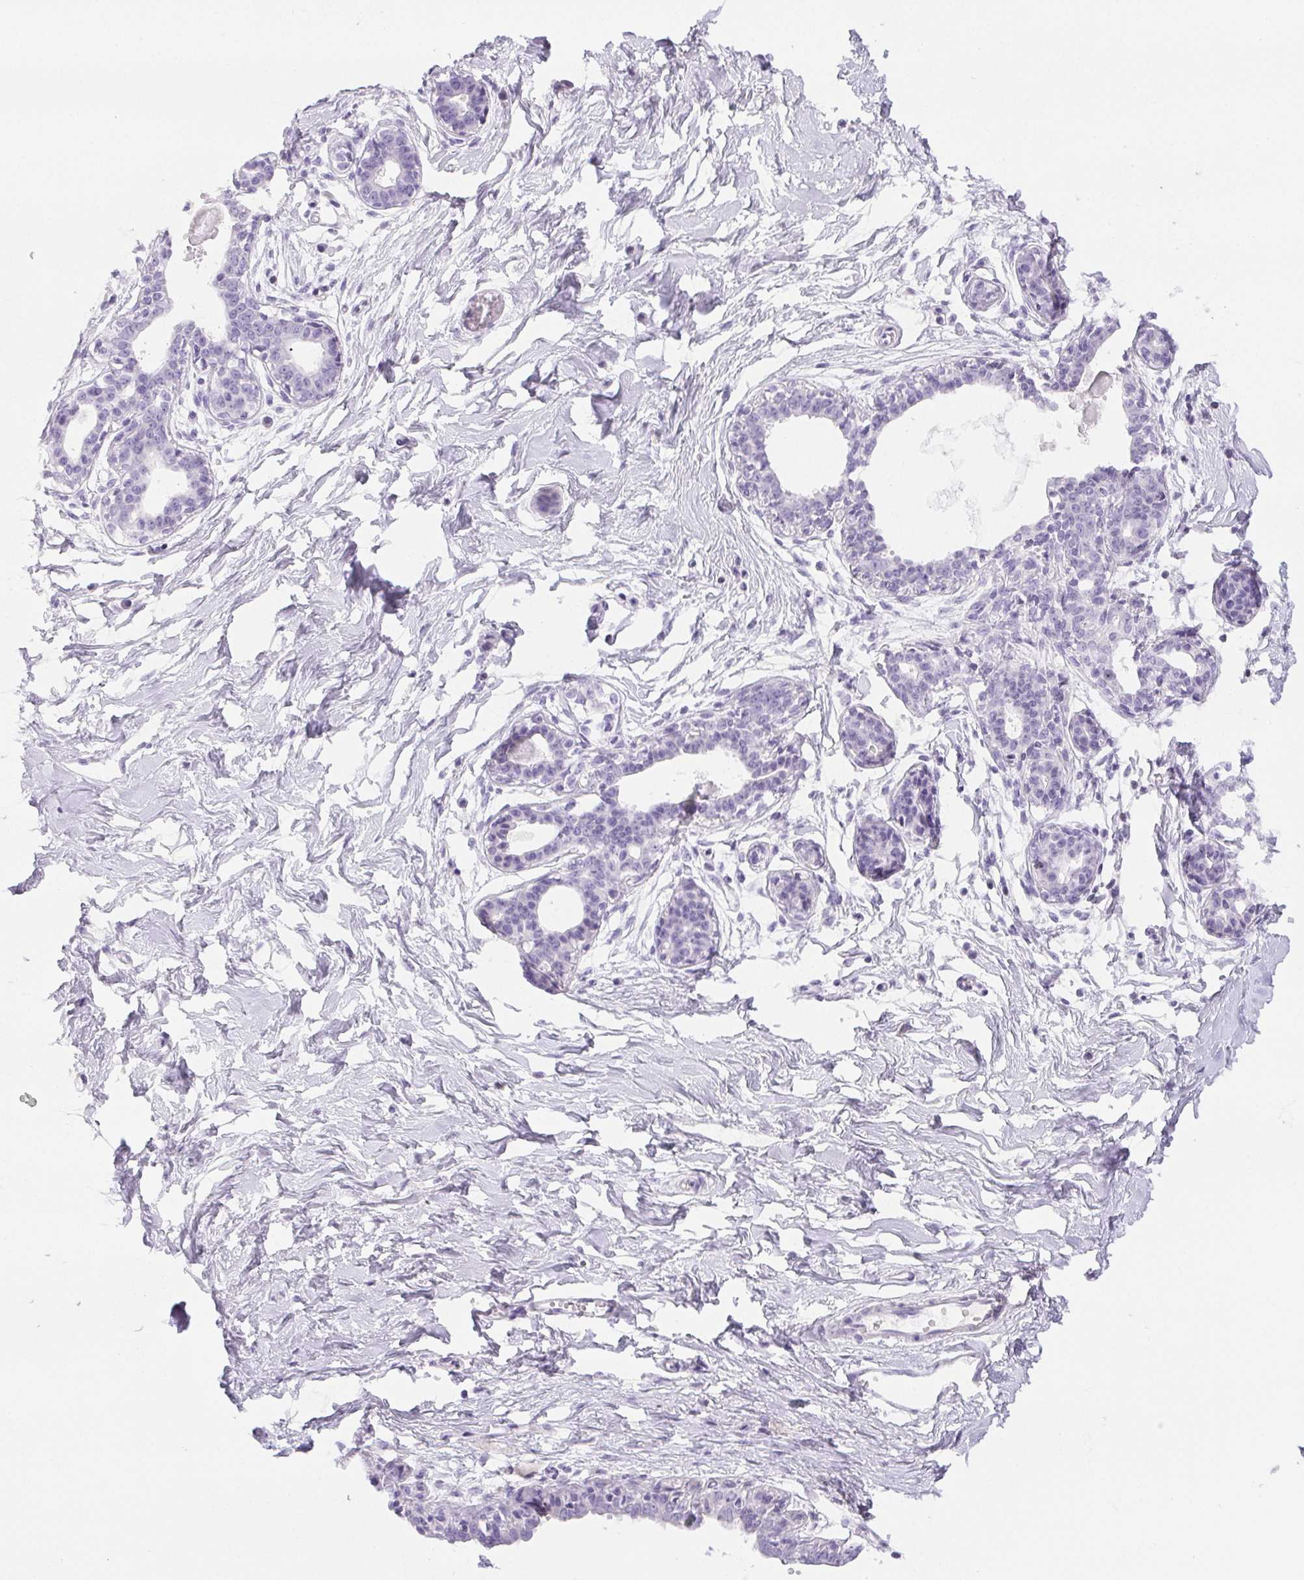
{"staining": {"intensity": "negative", "quantity": "none", "location": "none"}, "tissue": "breast", "cell_type": "Adipocytes", "image_type": "normal", "snomed": [{"axis": "morphology", "description": "Normal tissue, NOS"}, {"axis": "topography", "description": "Breast"}], "caption": "An immunohistochemistry (IHC) image of normal breast is shown. There is no staining in adipocytes of breast.", "gene": "BEND2", "patient": {"sex": "female", "age": 45}}